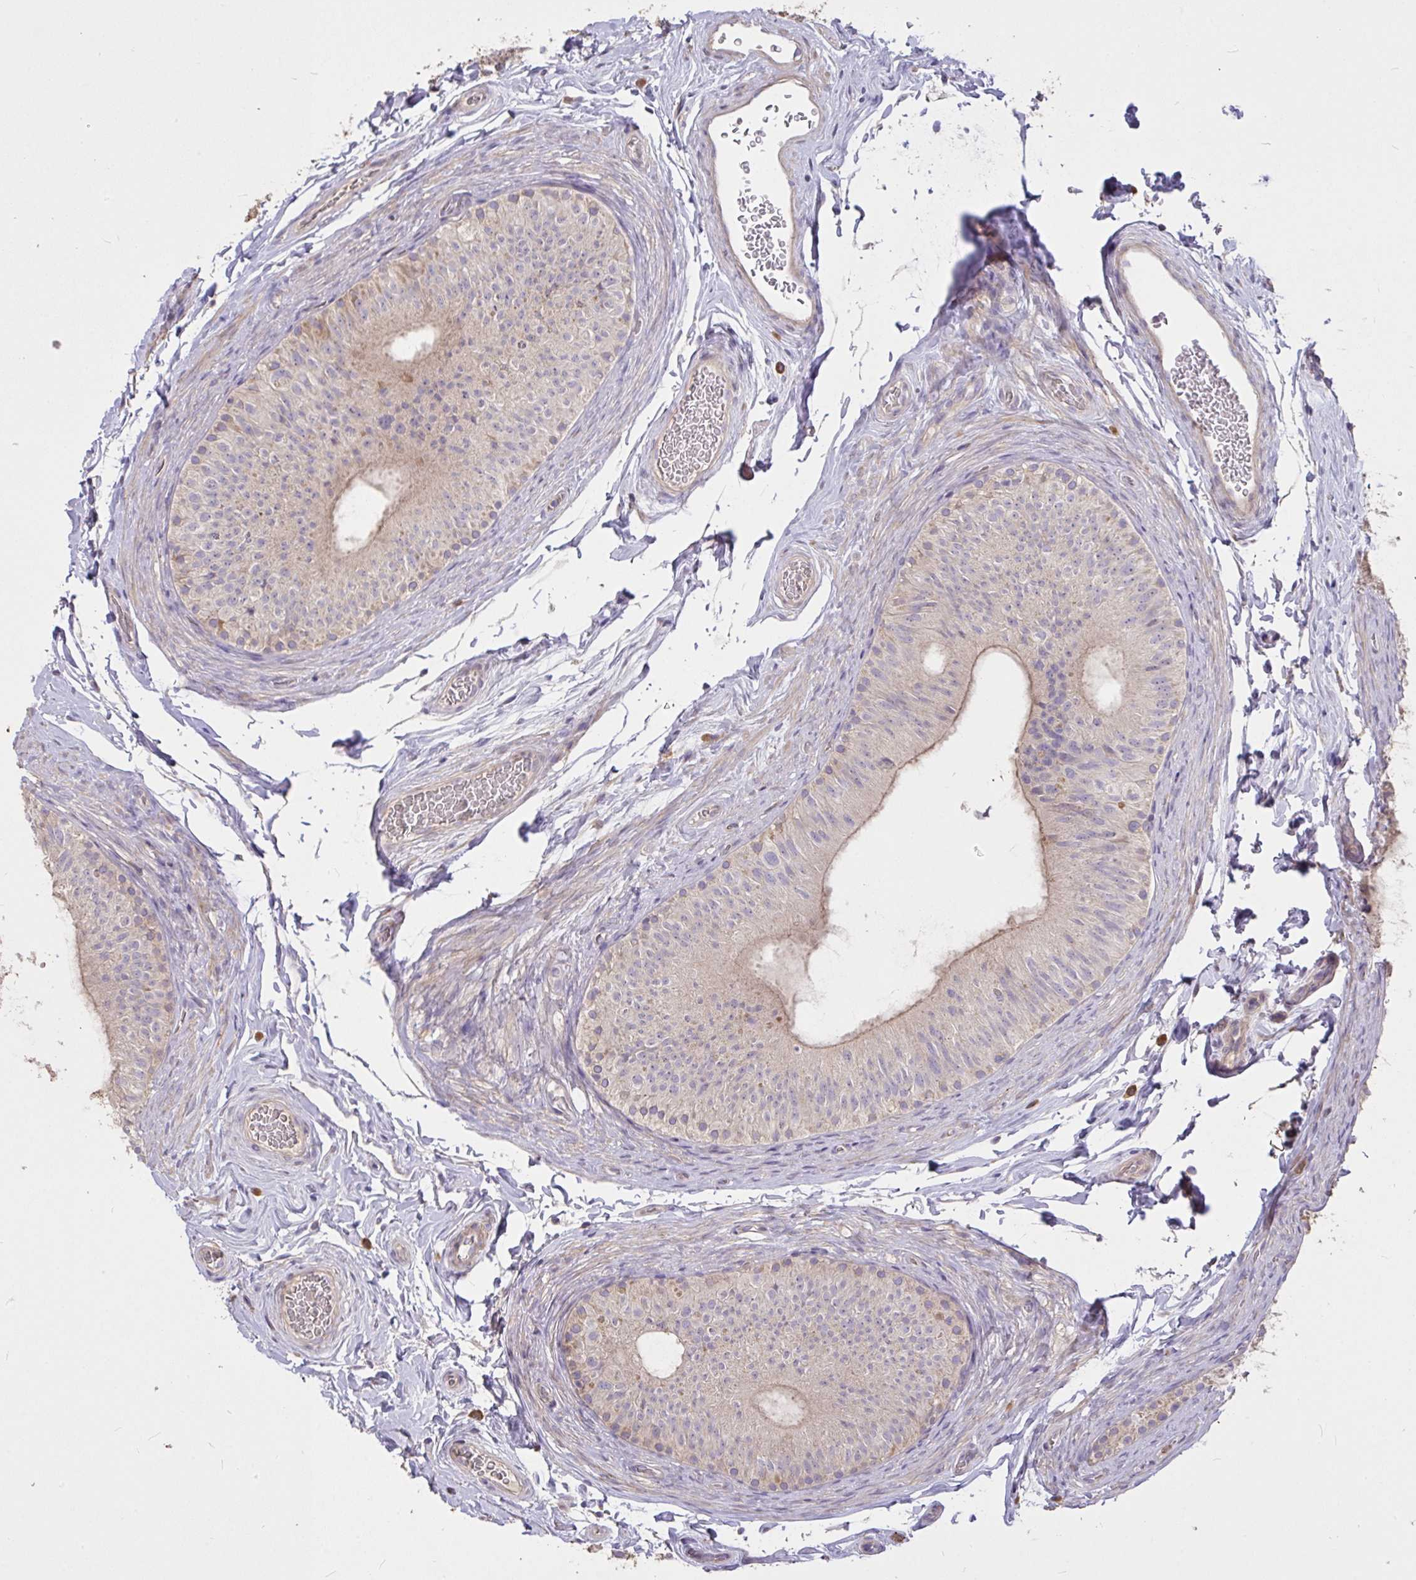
{"staining": {"intensity": "weak", "quantity": "<25%", "location": "cytoplasmic/membranous"}, "tissue": "epididymis", "cell_type": "Glandular cells", "image_type": "normal", "snomed": [{"axis": "morphology", "description": "Normal tissue, NOS"}, {"axis": "topography", "description": "Epididymis, spermatic cord, NOS"}, {"axis": "topography", "description": "Epididymis"}], "caption": "This is an immunohistochemistry image of unremarkable epididymis. There is no positivity in glandular cells.", "gene": "FCER1A", "patient": {"sex": "male", "age": 31}}